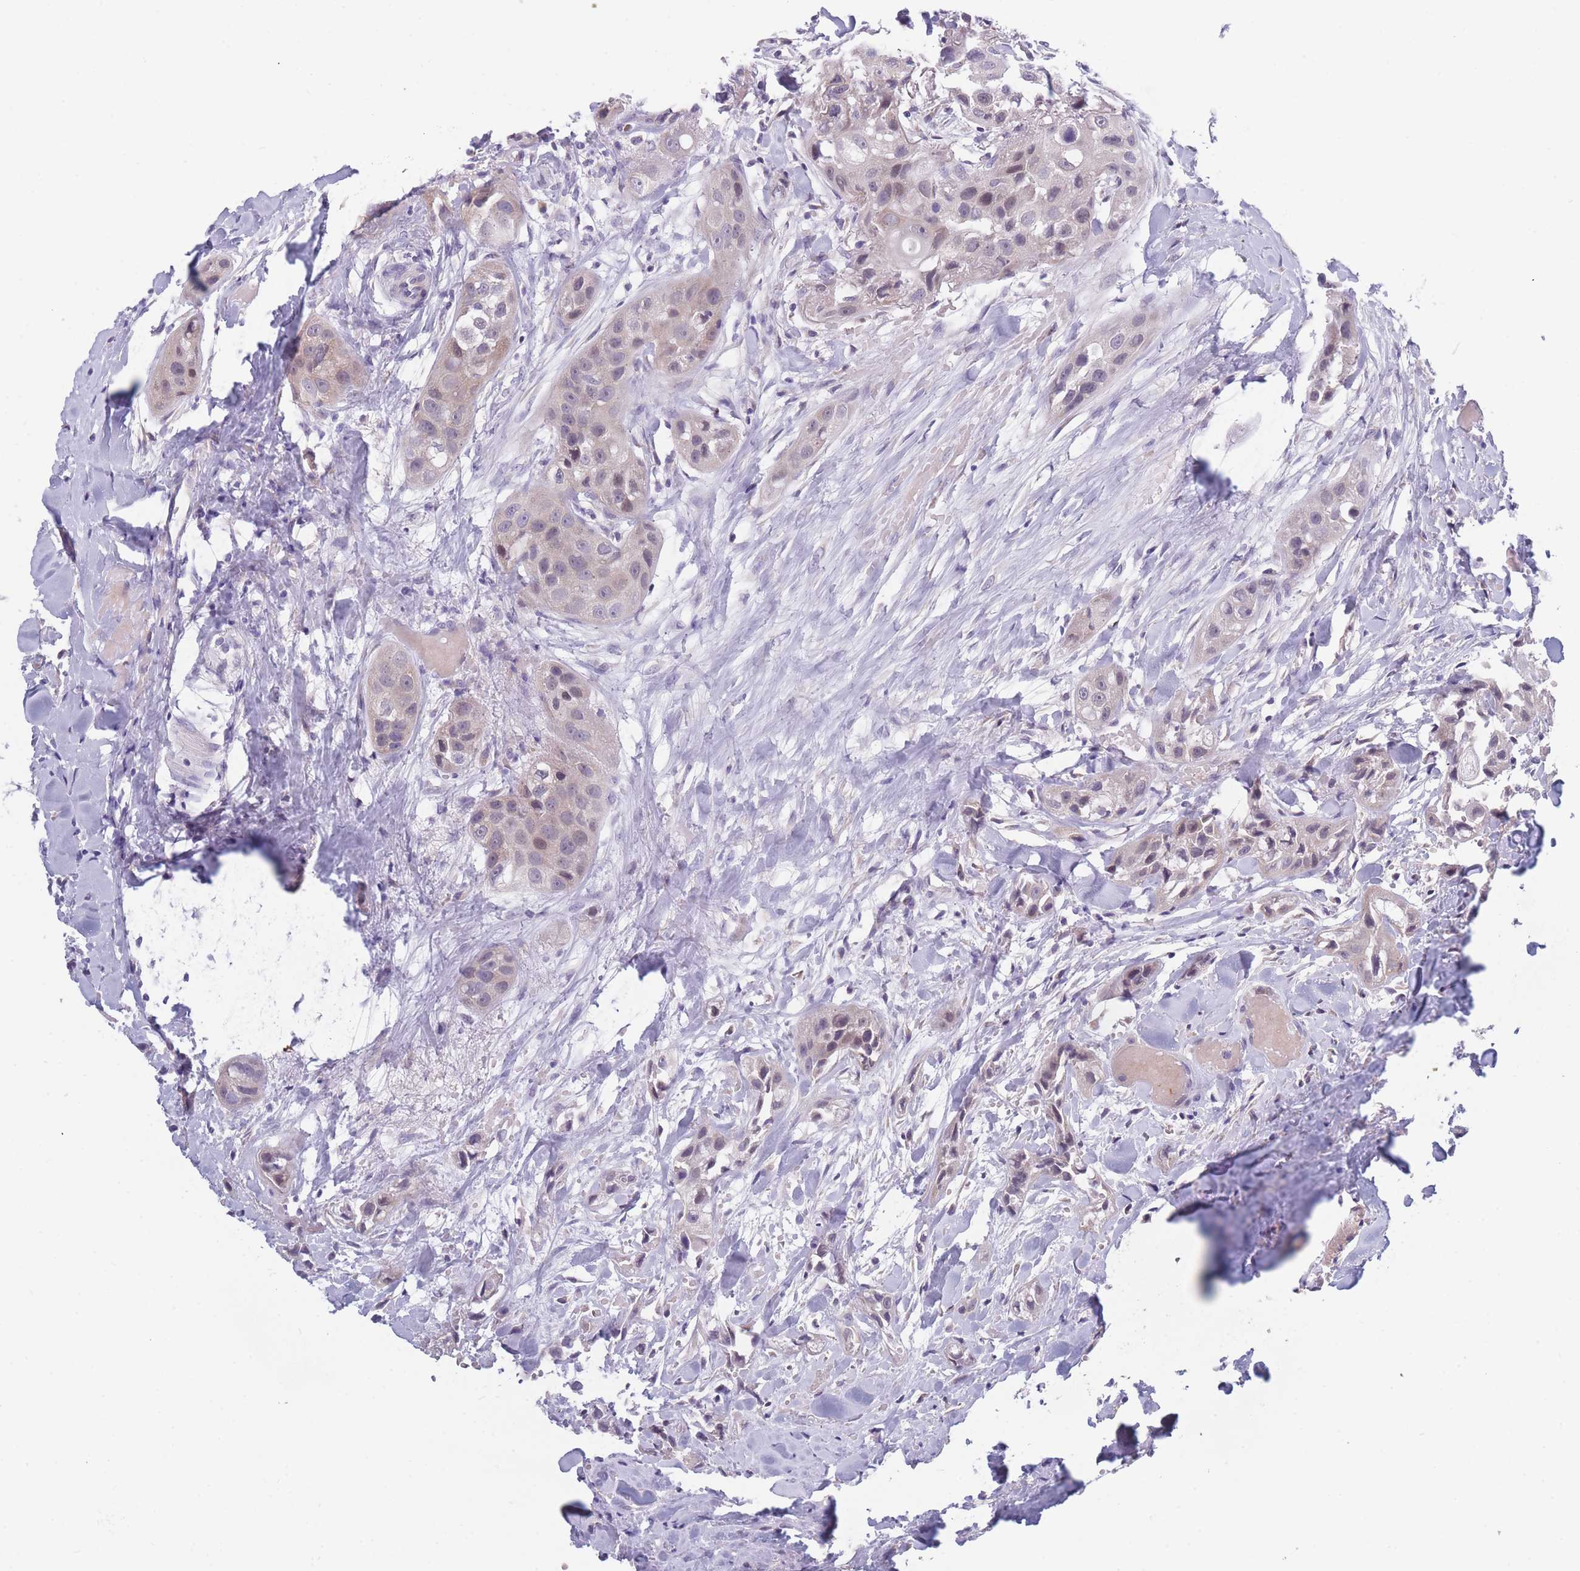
{"staining": {"intensity": "weak", "quantity": "<25%", "location": "cytoplasmic/membranous"}, "tissue": "head and neck cancer", "cell_type": "Tumor cells", "image_type": "cancer", "snomed": [{"axis": "morphology", "description": "Normal tissue, NOS"}, {"axis": "morphology", "description": "Squamous cell carcinoma, NOS"}, {"axis": "topography", "description": "Skeletal muscle"}, {"axis": "topography", "description": "Head-Neck"}], "caption": "This is a histopathology image of IHC staining of head and neck cancer (squamous cell carcinoma), which shows no expression in tumor cells. (DAB IHC, high magnification).", "gene": "NDUFAF6", "patient": {"sex": "male", "age": 51}}